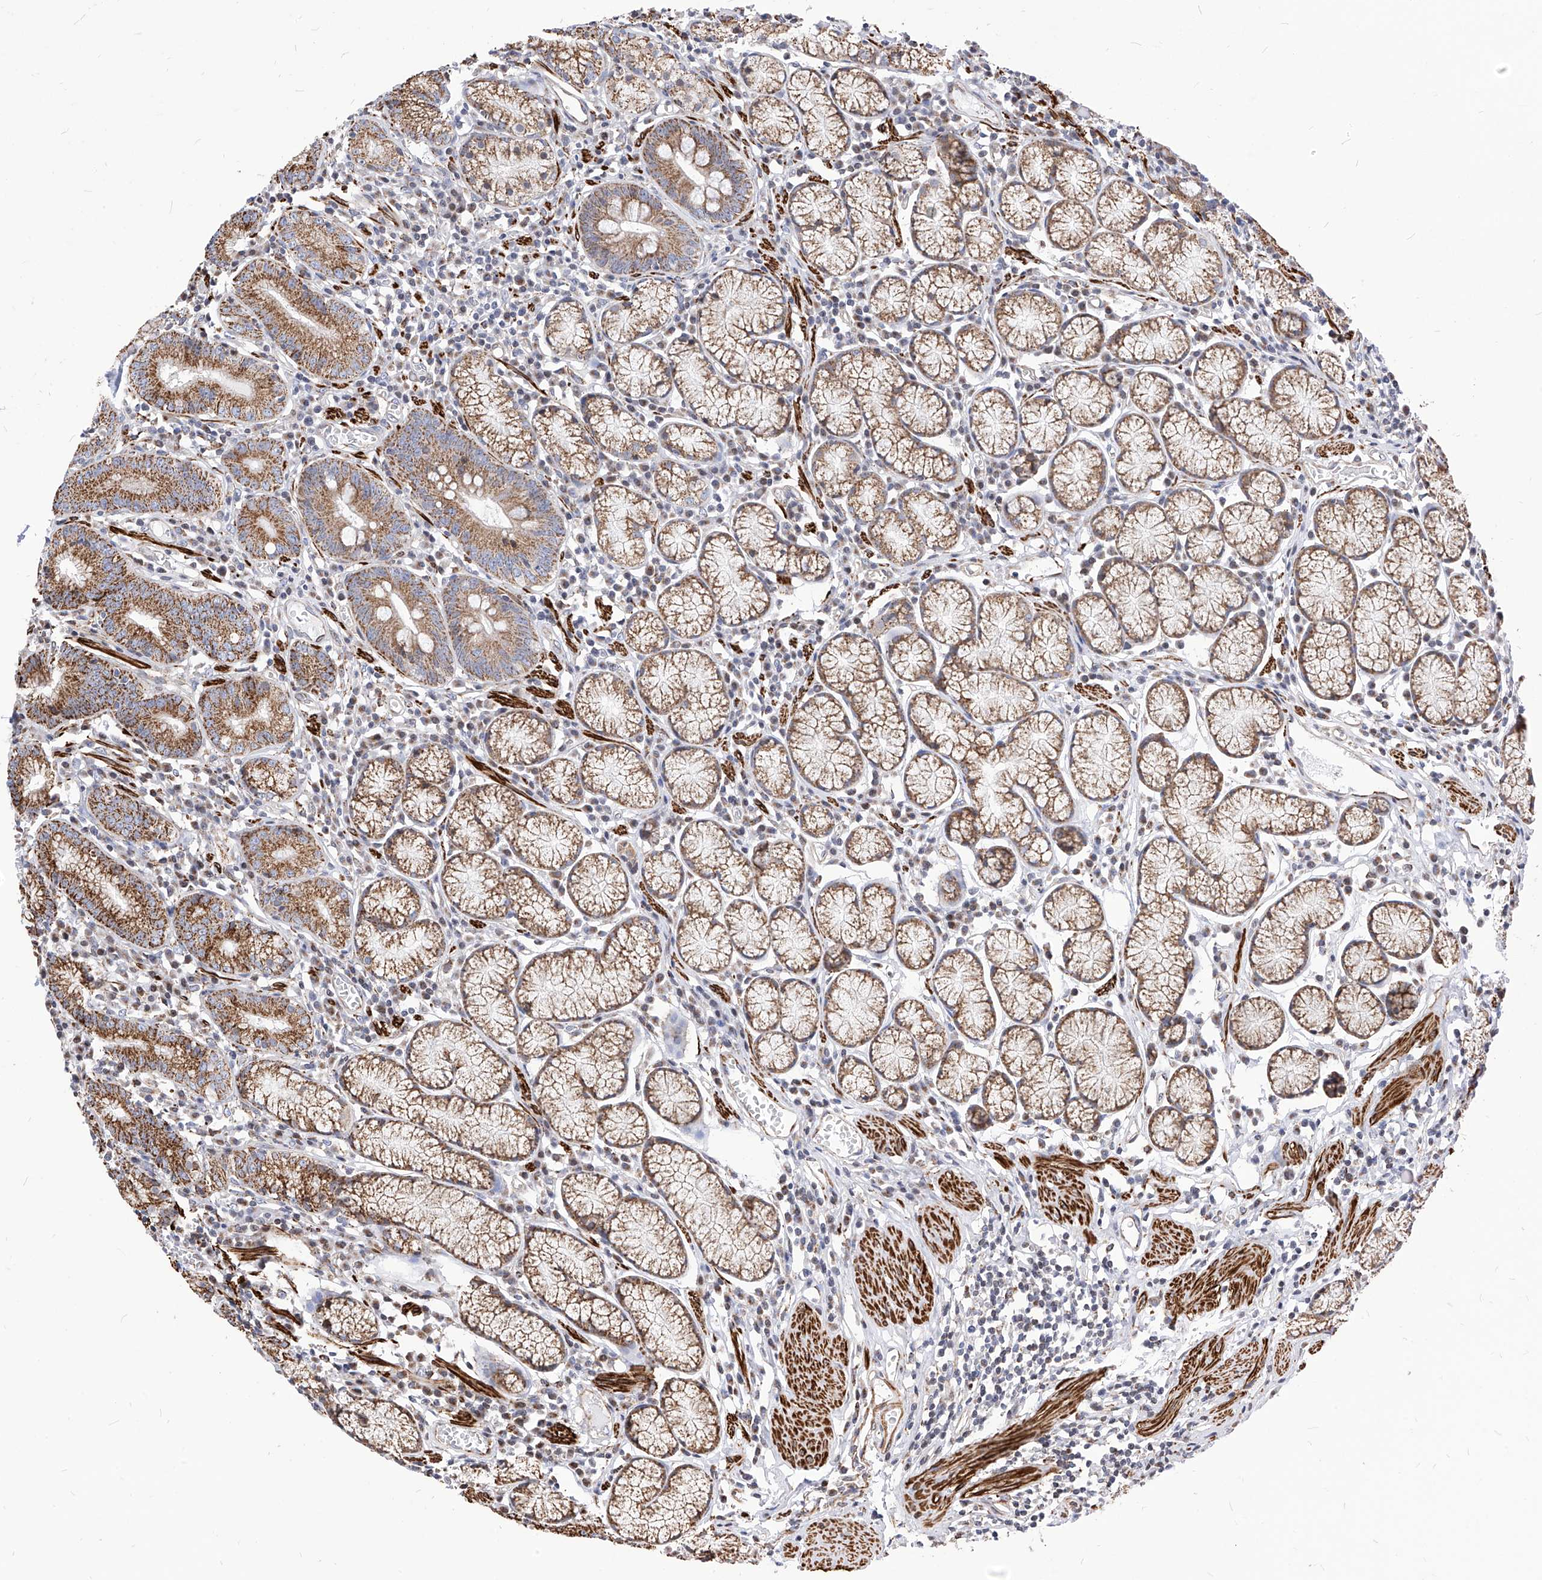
{"staining": {"intensity": "moderate", "quantity": ">75%", "location": "cytoplasmic/membranous"}, "tissue": "stomach", "cell_type": "Glandular cells", "image_type": "normal", "snomed": [{"axis": "morphology", "description": "Normal tissue, NOS"}, {"axis": "topography", "description": "Stomach"}], "caption": "An IHC photomicrograph of benign tissue is shown. Protein staining in brown labels moderate cytoplasmic/membranous positivity in stomach within glandular cells.", "gene": "TTLL8", "patient": {"sex": "male", "age": 55}}